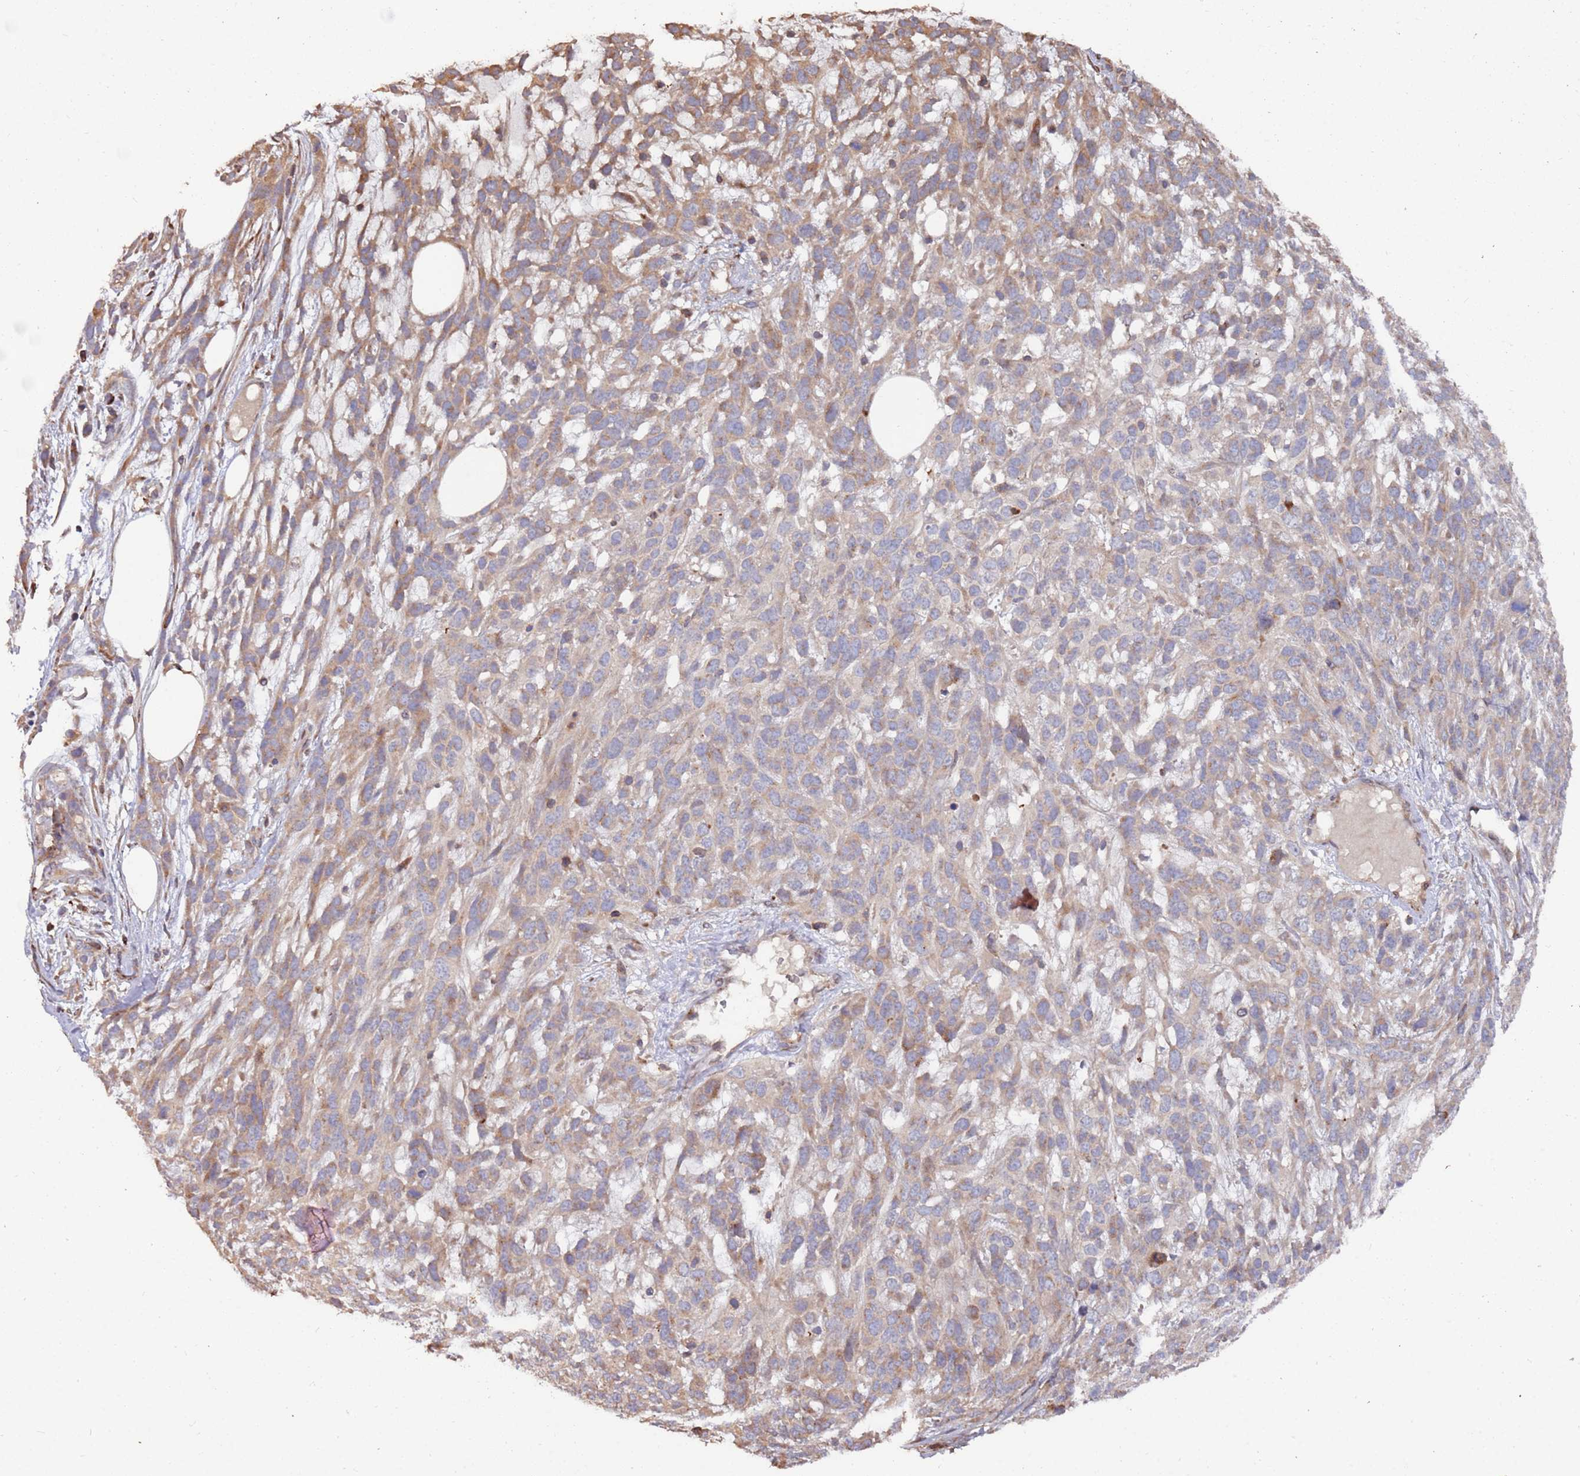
{"staining": {"intensity": "moderate", "quantity": ">75%", "location": "cytoplasmic/membranous"}, "tissue": "melanoma", "cell_type": "Tumor cells", "image_type": "cancer", "snomed": [{"axis": "morphology", "description": "Normal morphology"}, {"axis": "morphology", "description": "Malignant melanoma, NOS"}, {"axis": "topography", "description": "Skin"}], "caption": "Moderate cytoplasmic/membranous staining for a protein is appreciated in approximately >75% of tumor cells of malignant melanoma using immunohistochemistry (IHC).", "gene": "LACC1", "patient": {"sex": "female", "age": 72}}